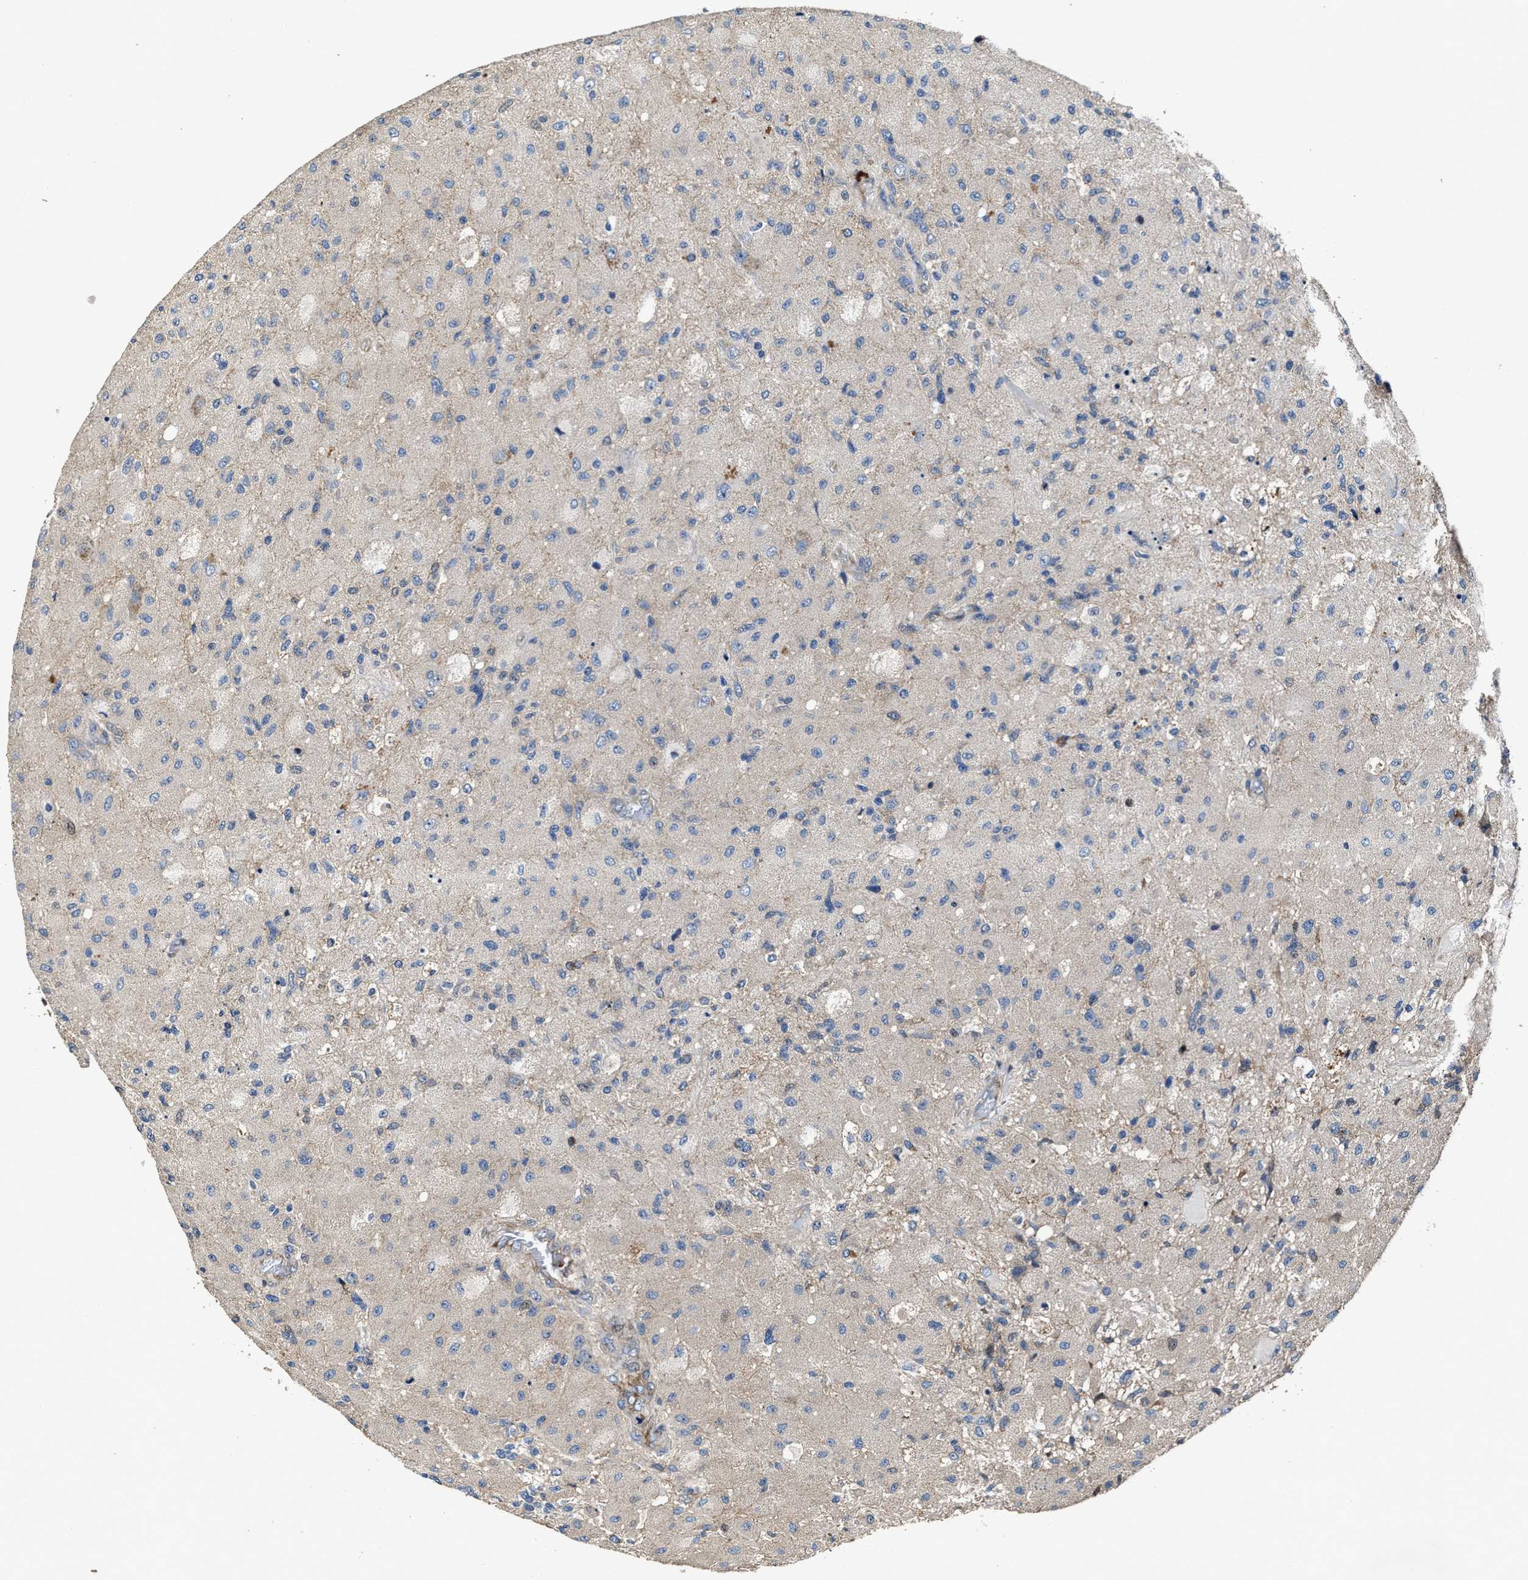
{"staining": {"intensity": "negative", "quantity": "none", "location": "none"}, "tissue": "glioma", "cell_type": "Tumor cells", "image_type": "cancer", "snomed": [{"axis": "morphology", "description": "Normal tissue, NOS"}, {"axis": "morphology", "description": "Glioma, malignant, High grade"}, {"axis": "topography", "description": "Cerebral cortex"}], "caption": "DAB immunohistochemical staining of malignant glioma (high-grade) shows no significant expression in tumor cells.", "gene": "PTAR1", "patient": {"sex": "male", "age": 77}}